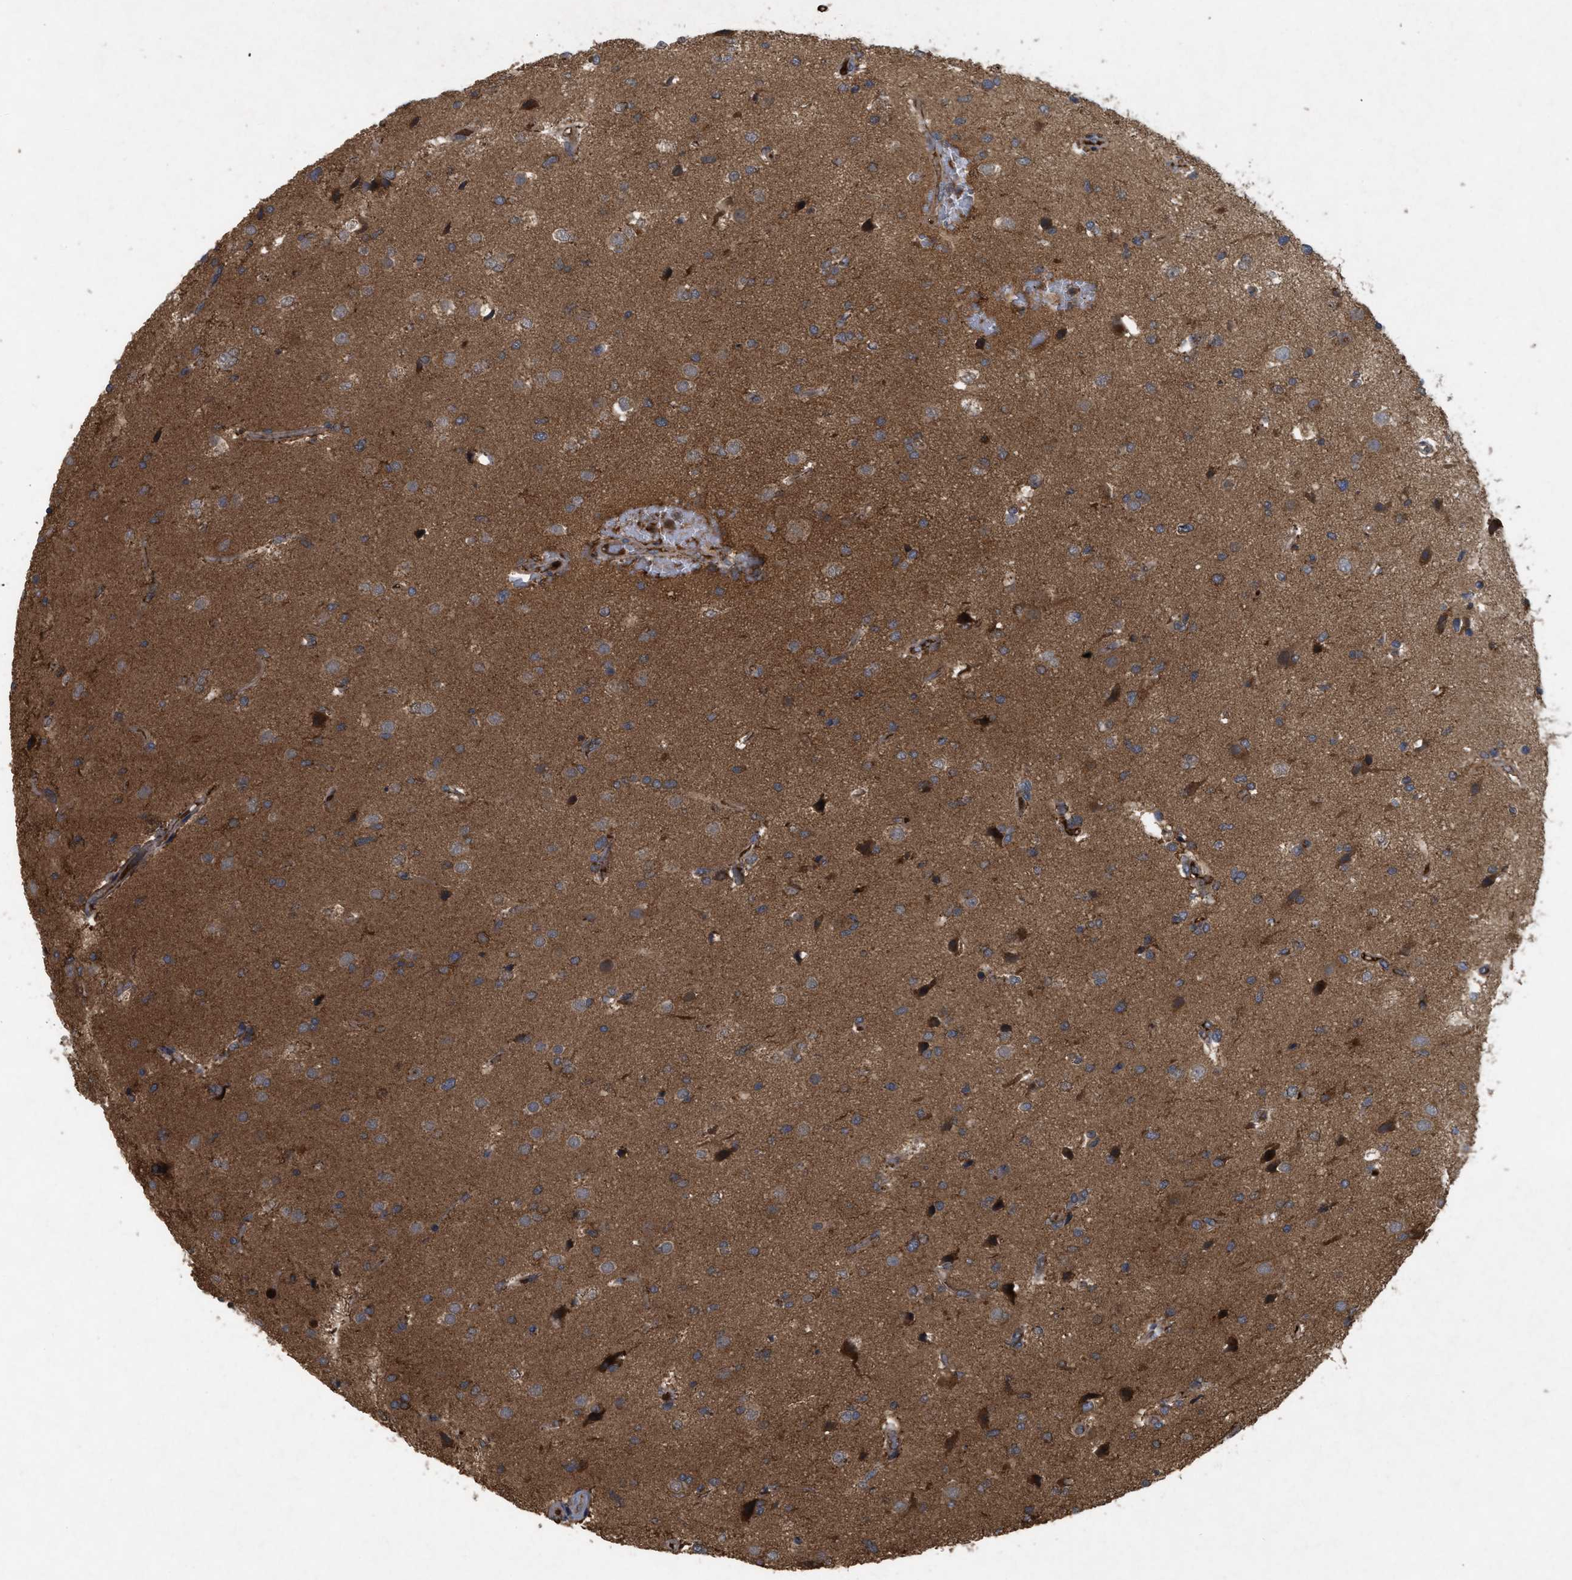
{"staining": {"intensity": "moderate", "quantity": ">75%", "location": "cytoplasmic/membranous"}, "tissue": "glioma", "cell_type": "Tumor cells", "image_type": "cancer", "snomed": [{"axis": "morphology", "description": "Glioma, malignant, High grade"}, {"axis": "topography", "description": "Brain"}], "caption": "The immunohistochemical stain highlights moderate cytoplasmic/membranous positivity in tumor cells of malignant glioma (high-grade) tissue. (DAB = brown stain, brightfield microscopy at high magnification).", "gene": "RAB2A", "patient": {"sex": "male", "age": 33}}